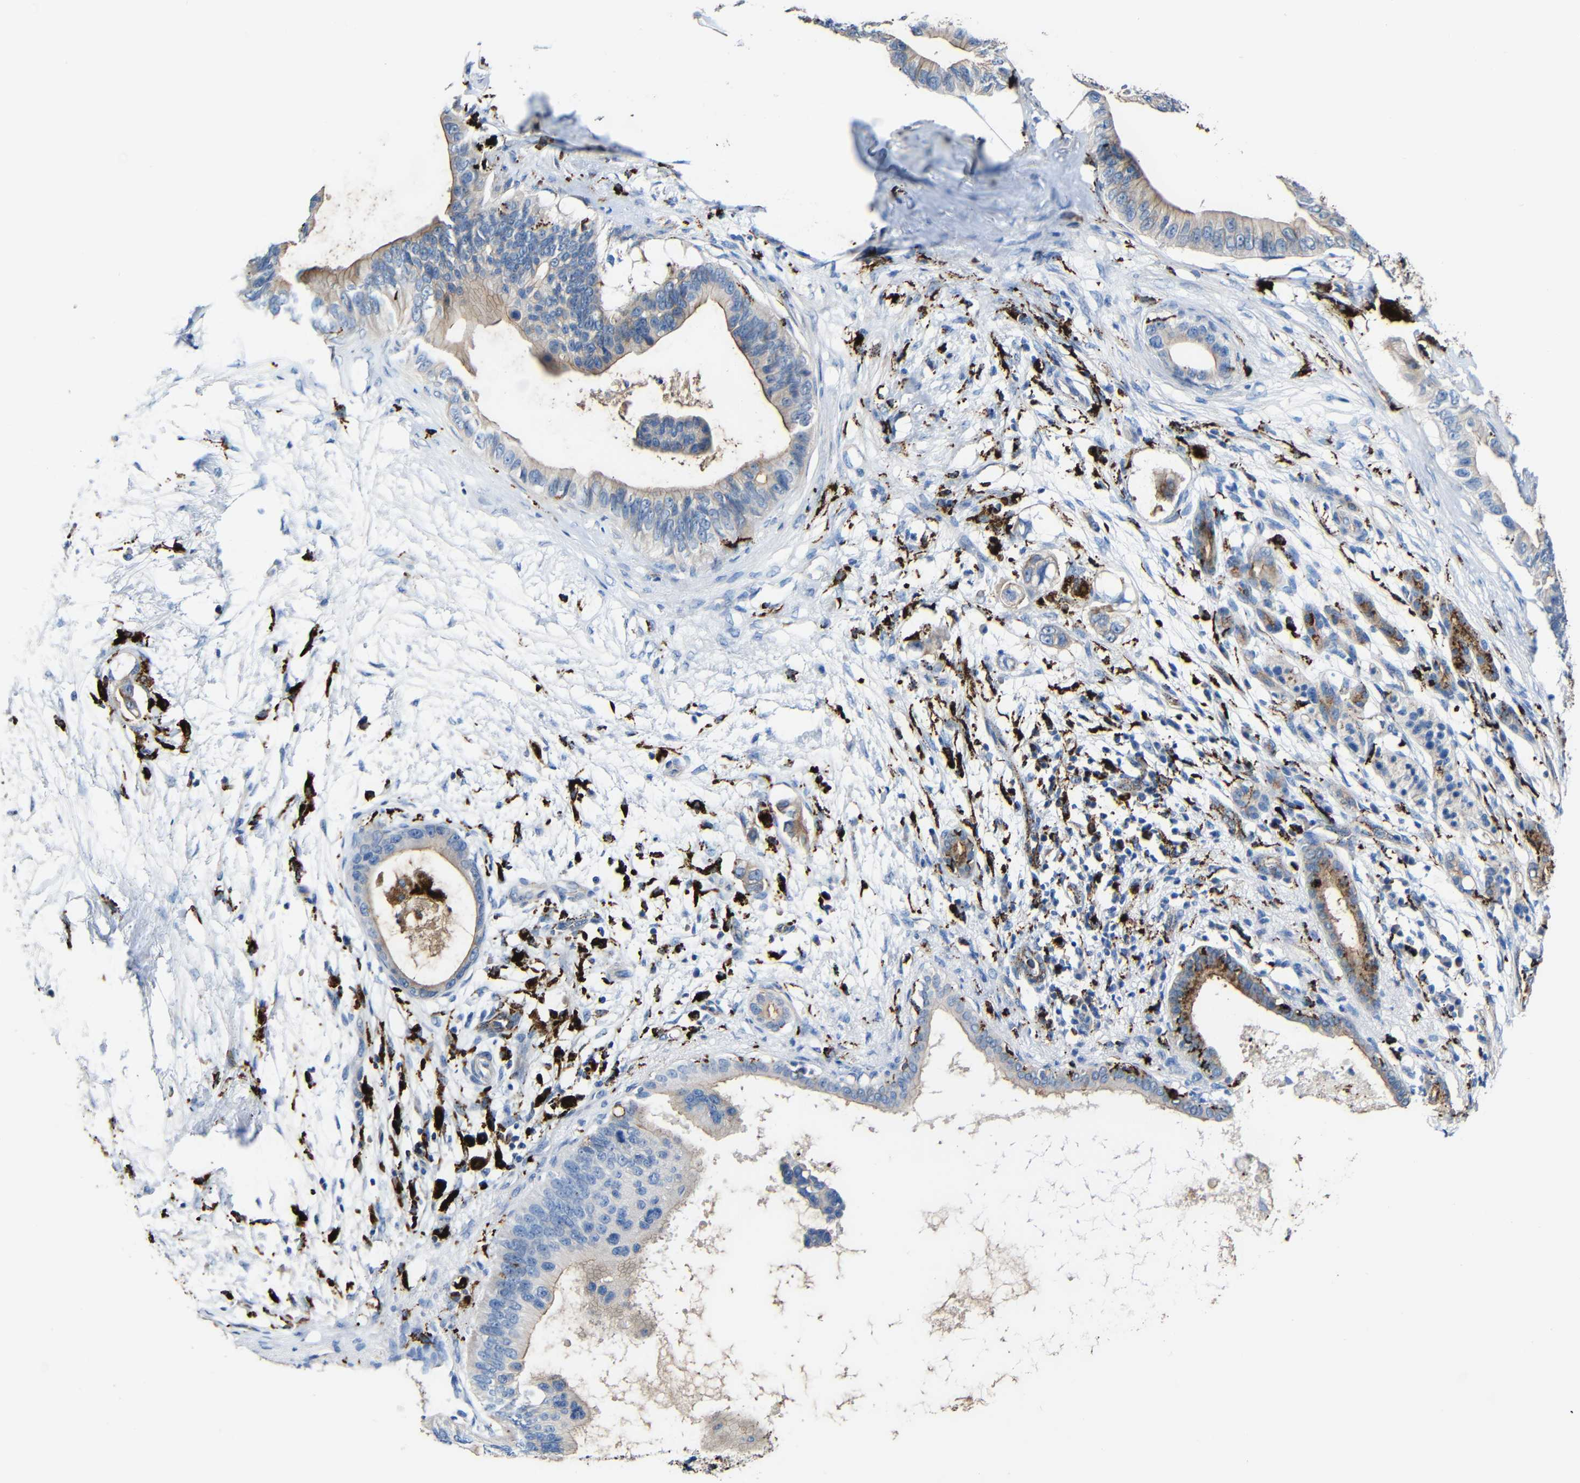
{"staining": {"intensity": "weak", "quantity": ">75%", "location": "cytoplasmic/membranous"}, "tissue": "pancreatic cancer", "cell_type": "Tumor cells", "image_type": "cancer", "snomed": [{"axis": "morphology", "description": "Adenocarcinoma, NOS"}, {"axis": "topography", "description": "Pancreas"}], "caption": "Protein staining of pancreatic cancer tissue demonstrates weak cytoplasmic/membranous staining in about >75% of tumor cells. The staining was performed using DAB (3,3'-diaminobenzidine) to visualize the protein expression in brown, while the nuclei were stained in blue with hematoxylin (Magnification: 20x).", "gene": "HLA-DMA", "patient": {"sex": "male", "age": 77}}